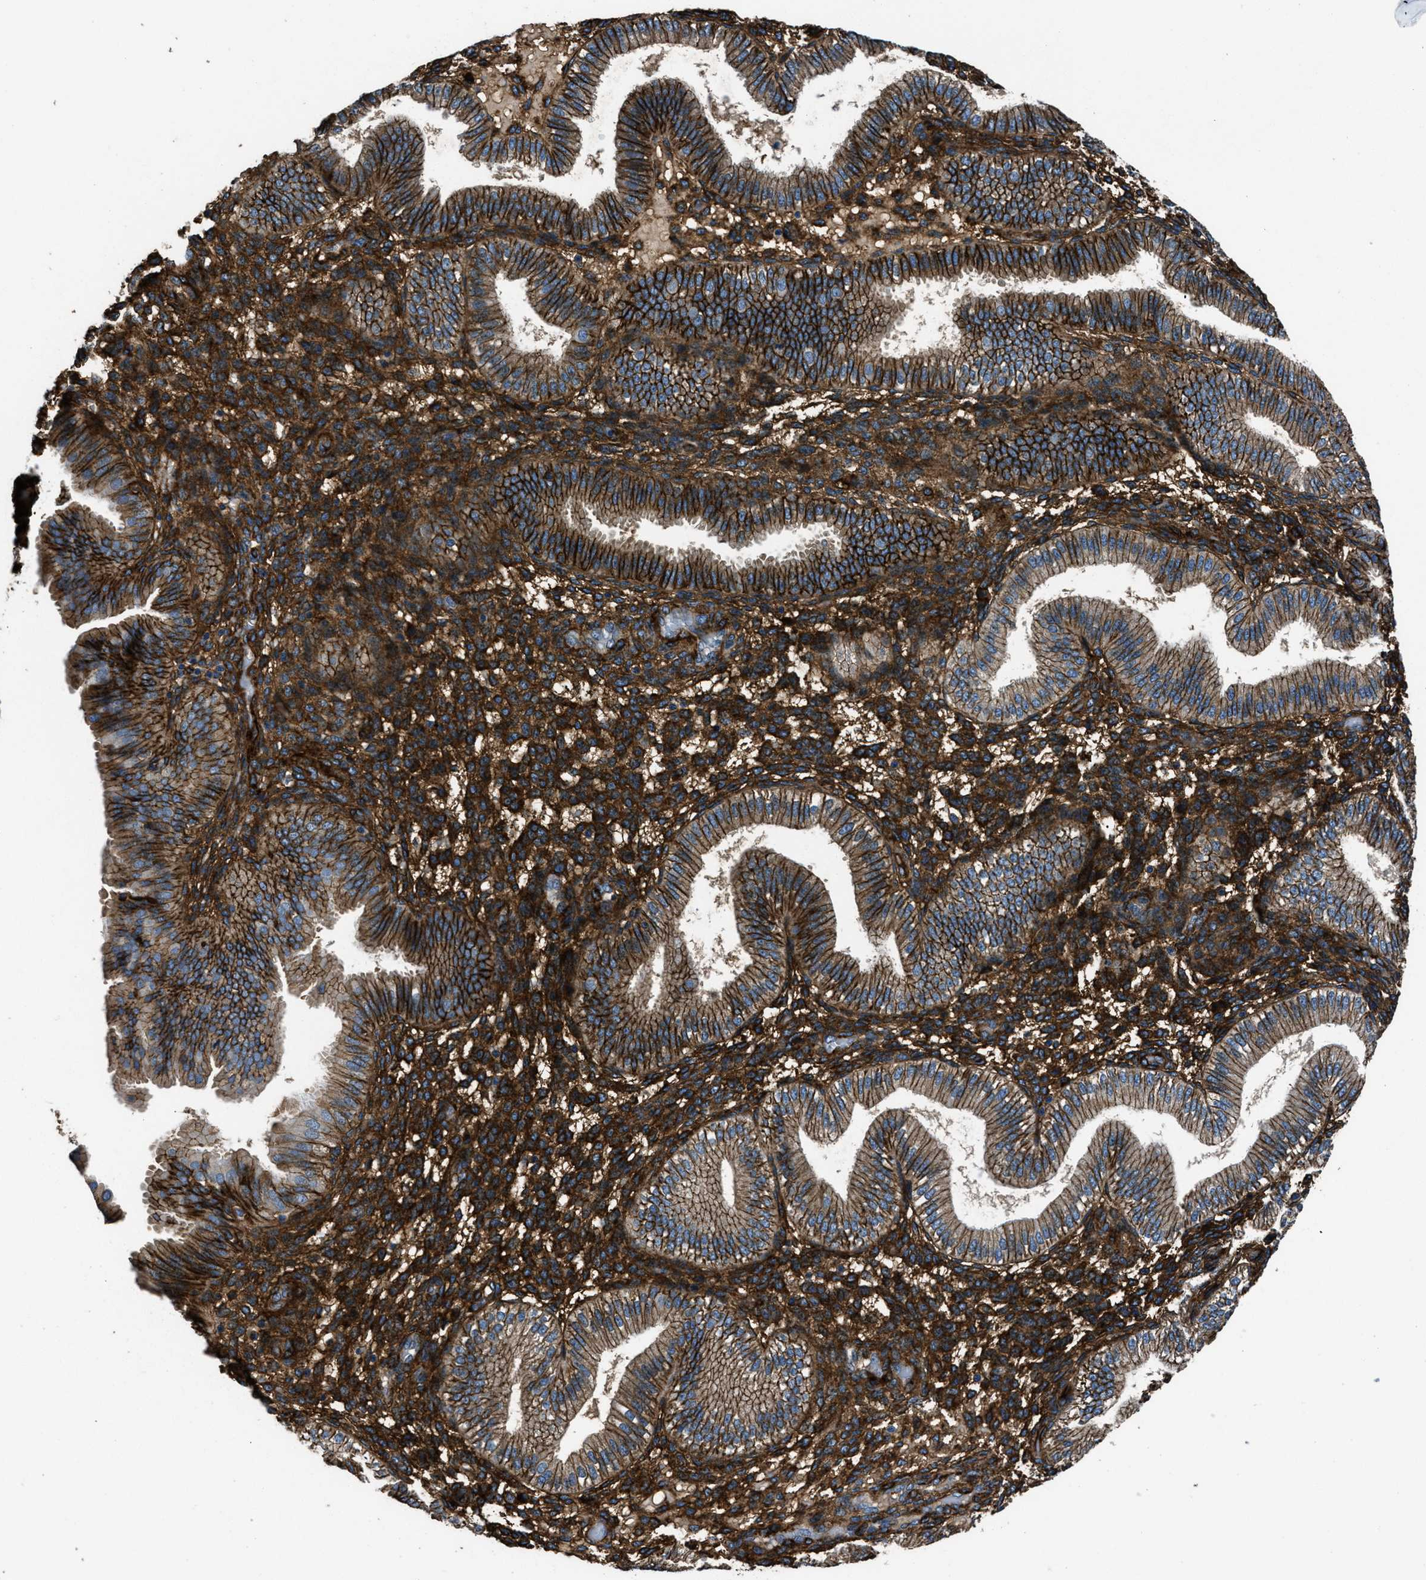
{"staining": {"intensity": "strong", "quantity": ">75%", "location": "cytoplasmic/membranous"}, "tissue": "endometrium", "cell_type": "Cells in endometrial stroma", "image_type": "normal", "snomed": [{"axis": "morphology", "description": "Normal tissue, NOS"}, {"axis": "topography", "description": "Endometrium"}], "caption": "Endometrium stained with IHC exhibits strong cytoplasmic/membranous staining in about >75% of cells in endometrial stroma.", "gene": "CD276", "patient": {"sex": "female", "age": 39}}